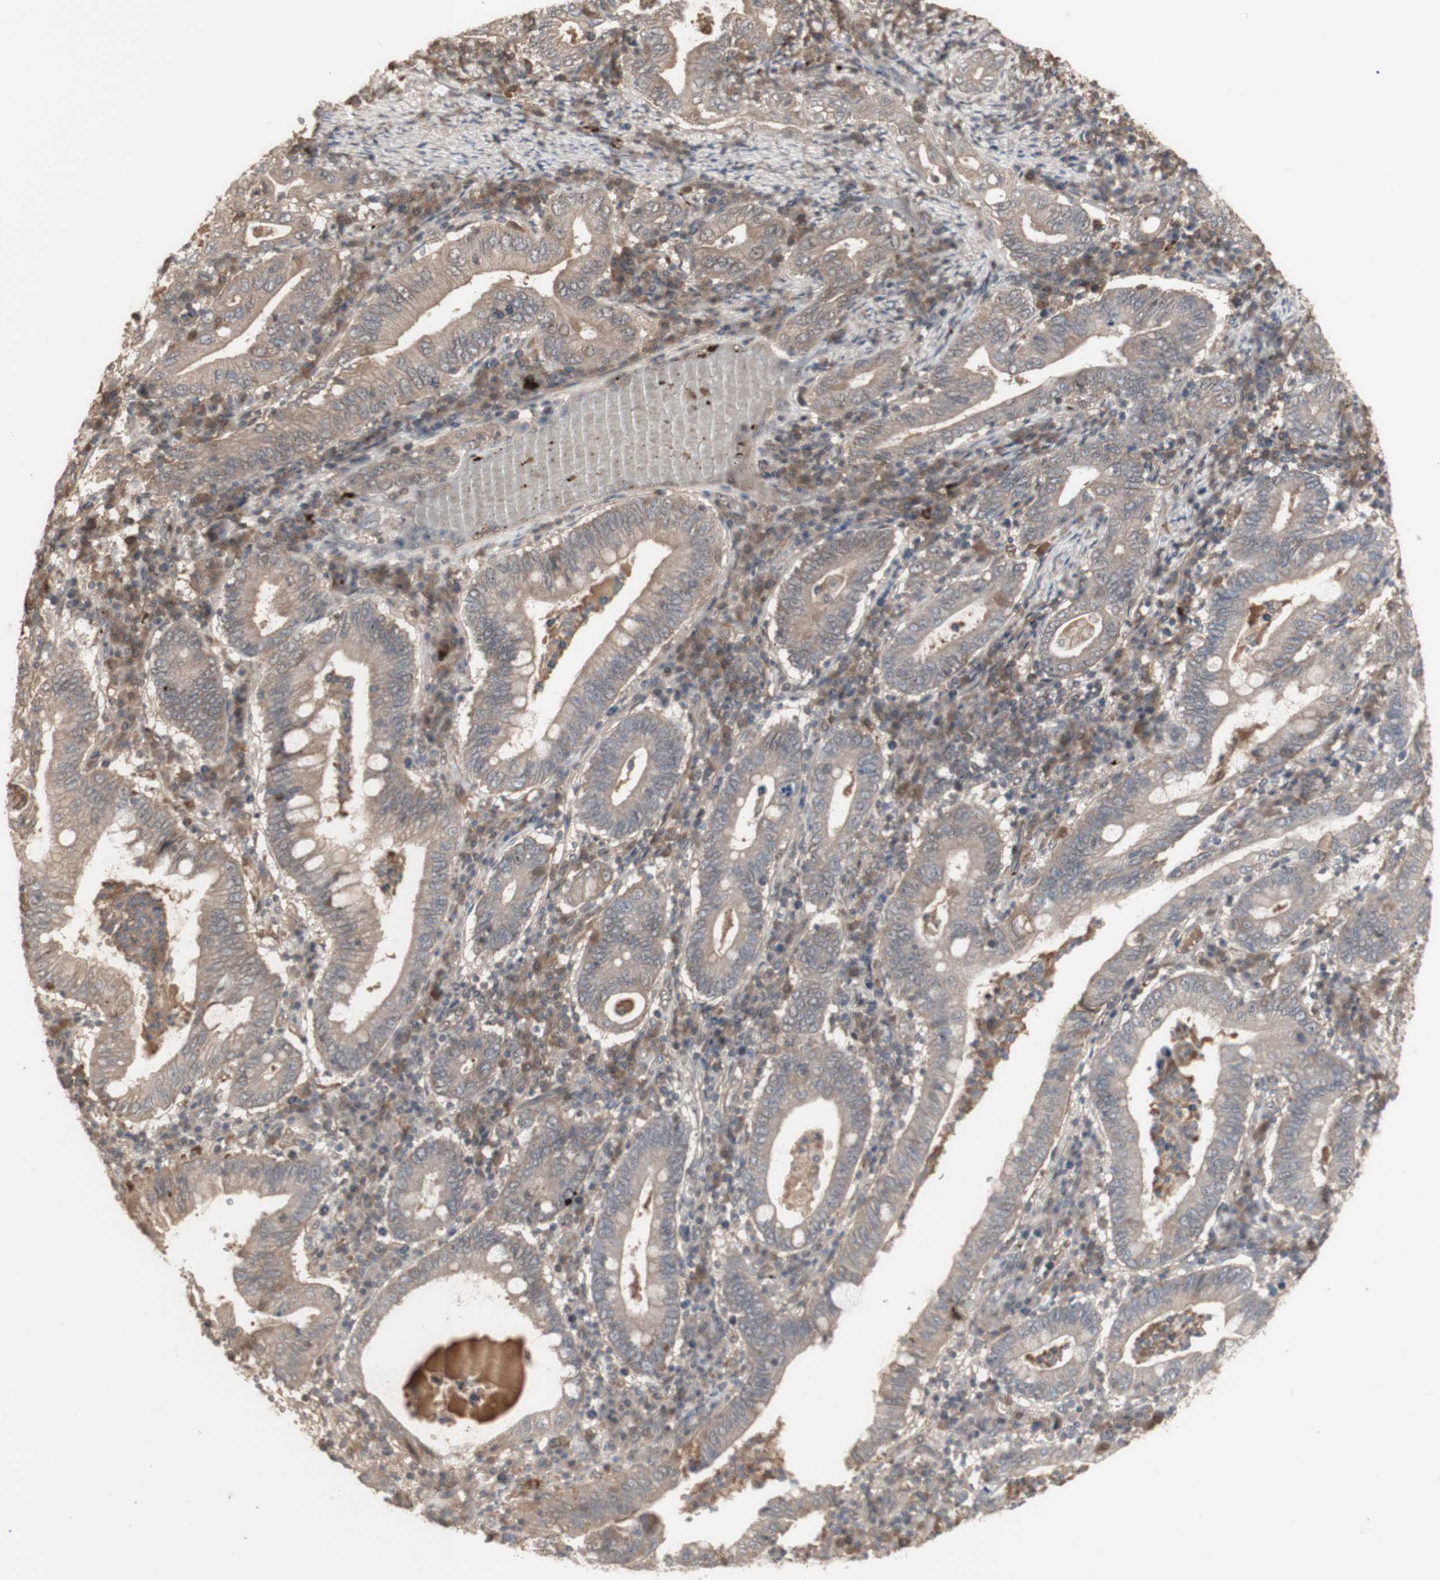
{"staining": {"intensity": "weak", "quantity": ">75%", "location": "cytoplasmic/membranous"}, "tissue": "stomach cancer", "cell_type": "Tumor cells", "image_type": "cancer", "snomed": [{"axis": "morphology", "description": "Normal tissue, NOS"}, {"axis": "morphology", "description": "Adenocarcinoma, NOS"}, {"axis": "topography", "description": "Esophagus"}, {"axis": "topography", "description": "Stomach, upper"}, {"axis": "topography", "description": "Peripheral nerve tissue"}], "caption": "This is a photomicrograph of IHC staining of adenocarcinoma (stomach), which shows weak positivity in the cytoplasmic/membranous of tumor cells.", "gene": "ALOX12", "patient": {"sex": "male", "age": 62}}